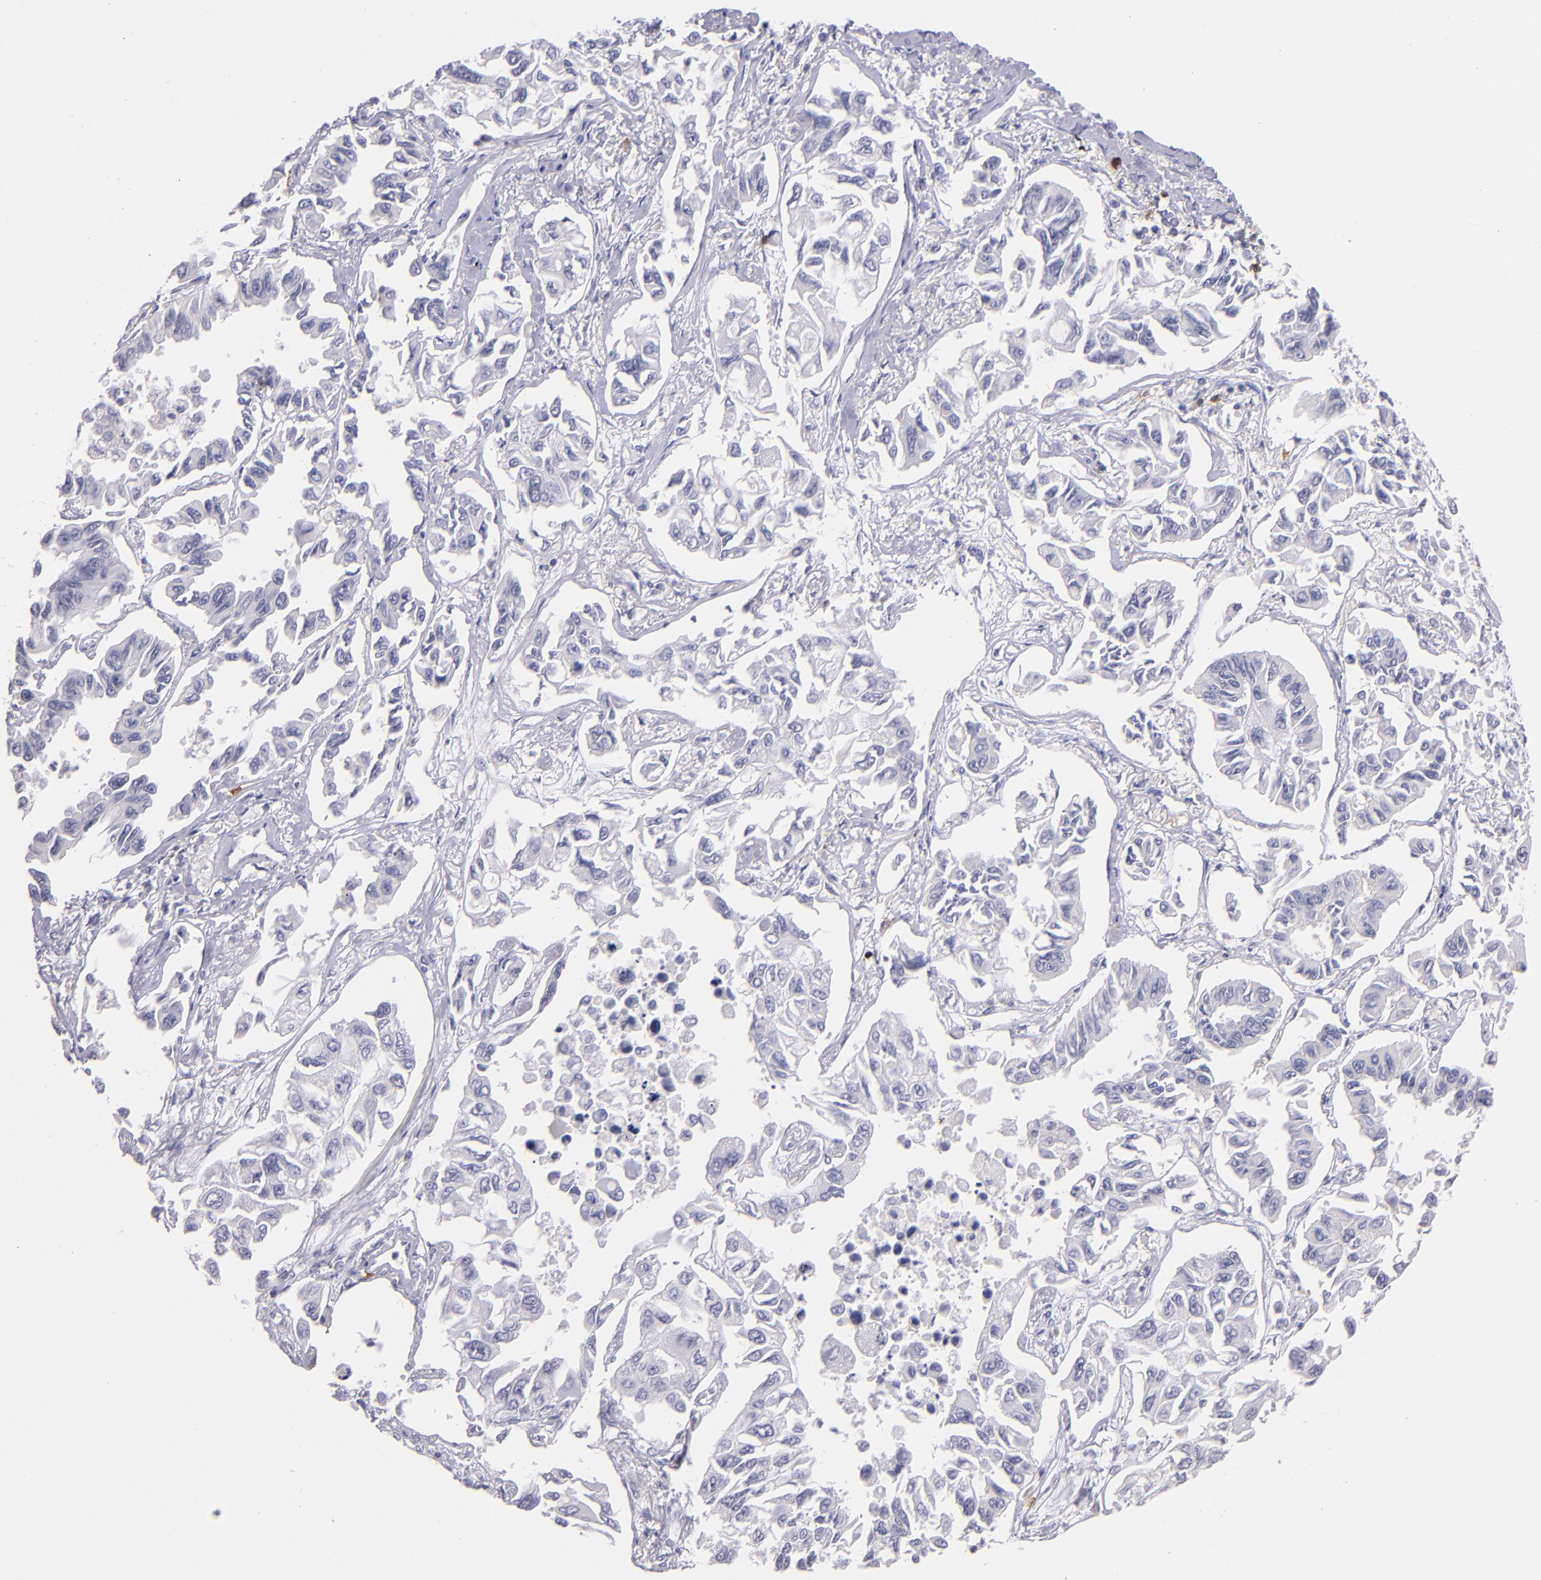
{"staining": {"intensity": "negative", "quantity": "none", "location": "none"}, "tissue": "lung cancer", "cell_type": "Tumor cells", "image_type": "cancer", "snomed": [{"axis": "morphology", "description": "Adenocarcinoma, NOS"}, {"axis": "topography", "description": "Lung"}], "caption": "The image displays no staining of tumor cells in lung cancer.", "gene": "IL2RA", "patient": {"sex": "male", "age": 64}}